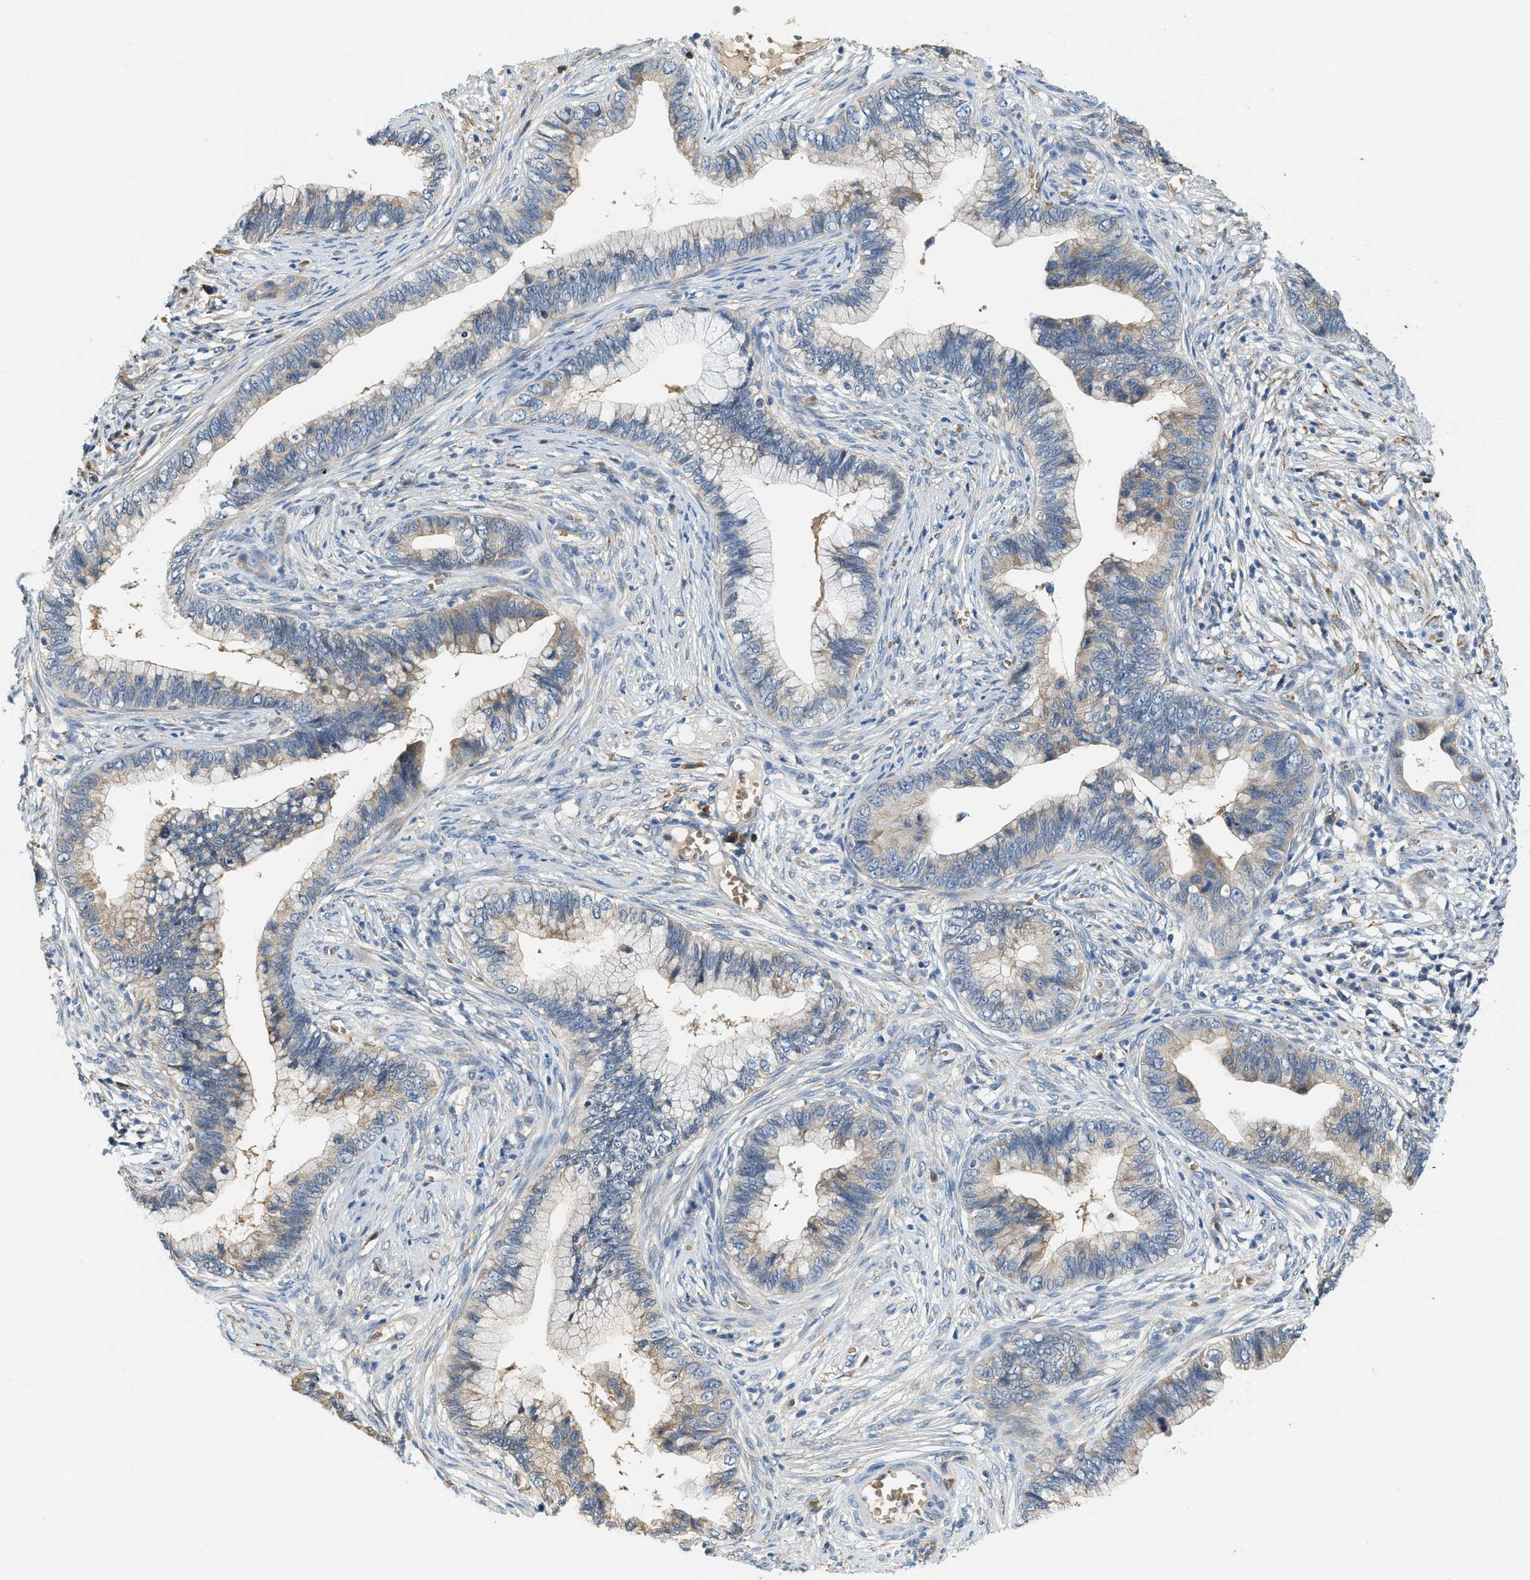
{"staining": {"intensity": "weak", "quantity": "25%-75%", "location": "cytoplasmic/membranous"}, "tissue": "cervical cancer", "cell_type": "Tumor cells", "image_type": "cancer", "snomed": [{"axis": "morphology", "description": "Adenocarcinoma, NOS"}, {"axis": "topography", "description": "Cervix"}], "caption": "High-power microscopy captured an immunohistochemistry (IHC) image of cervical adenocarcinoma, revealing weak cytoplasmic/membranous staining in approximately 25%-75% of tumor cells.", "gene": "CYTH2", "patient": {"sex": "female", "age": 44}}